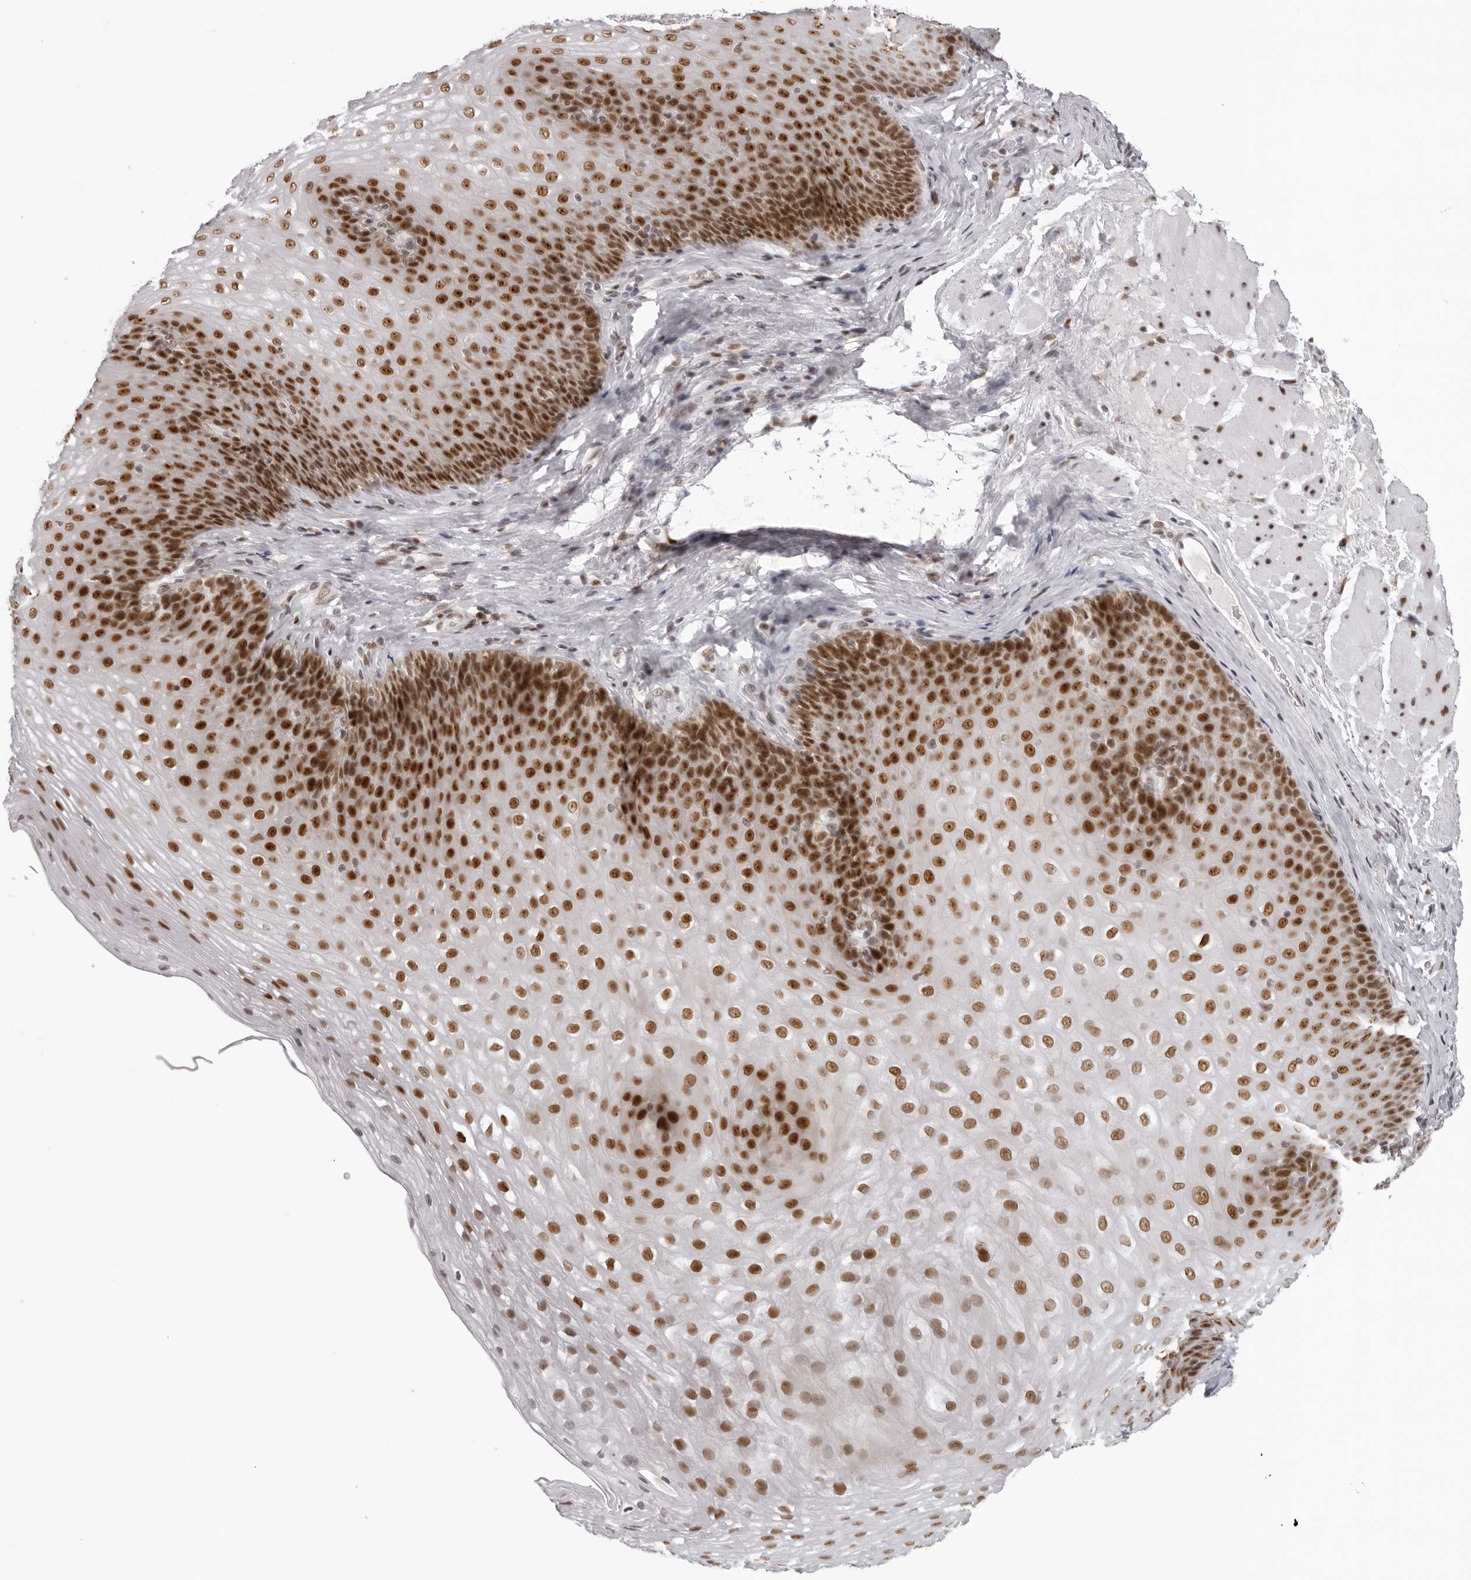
{"staining": {"intensity": "strong", "quantity": ">75%", "location": "nuclear"}, "tissue": "esophagus", "cell_type": "Squamous epithelial cells", "image_type": "normal", "snomed": [{"axis": "morphology", "description": "Normal tissue, NOS"}, {"axis": "topography", "description": "Esophagus"}], "caption": "Benign esophagus demonstrates strong nuclear positivity in approximately >75% of squamous epithelial cells.", "gene": "HEXIM2", "patient": {"sex": "female", "age": 66}}